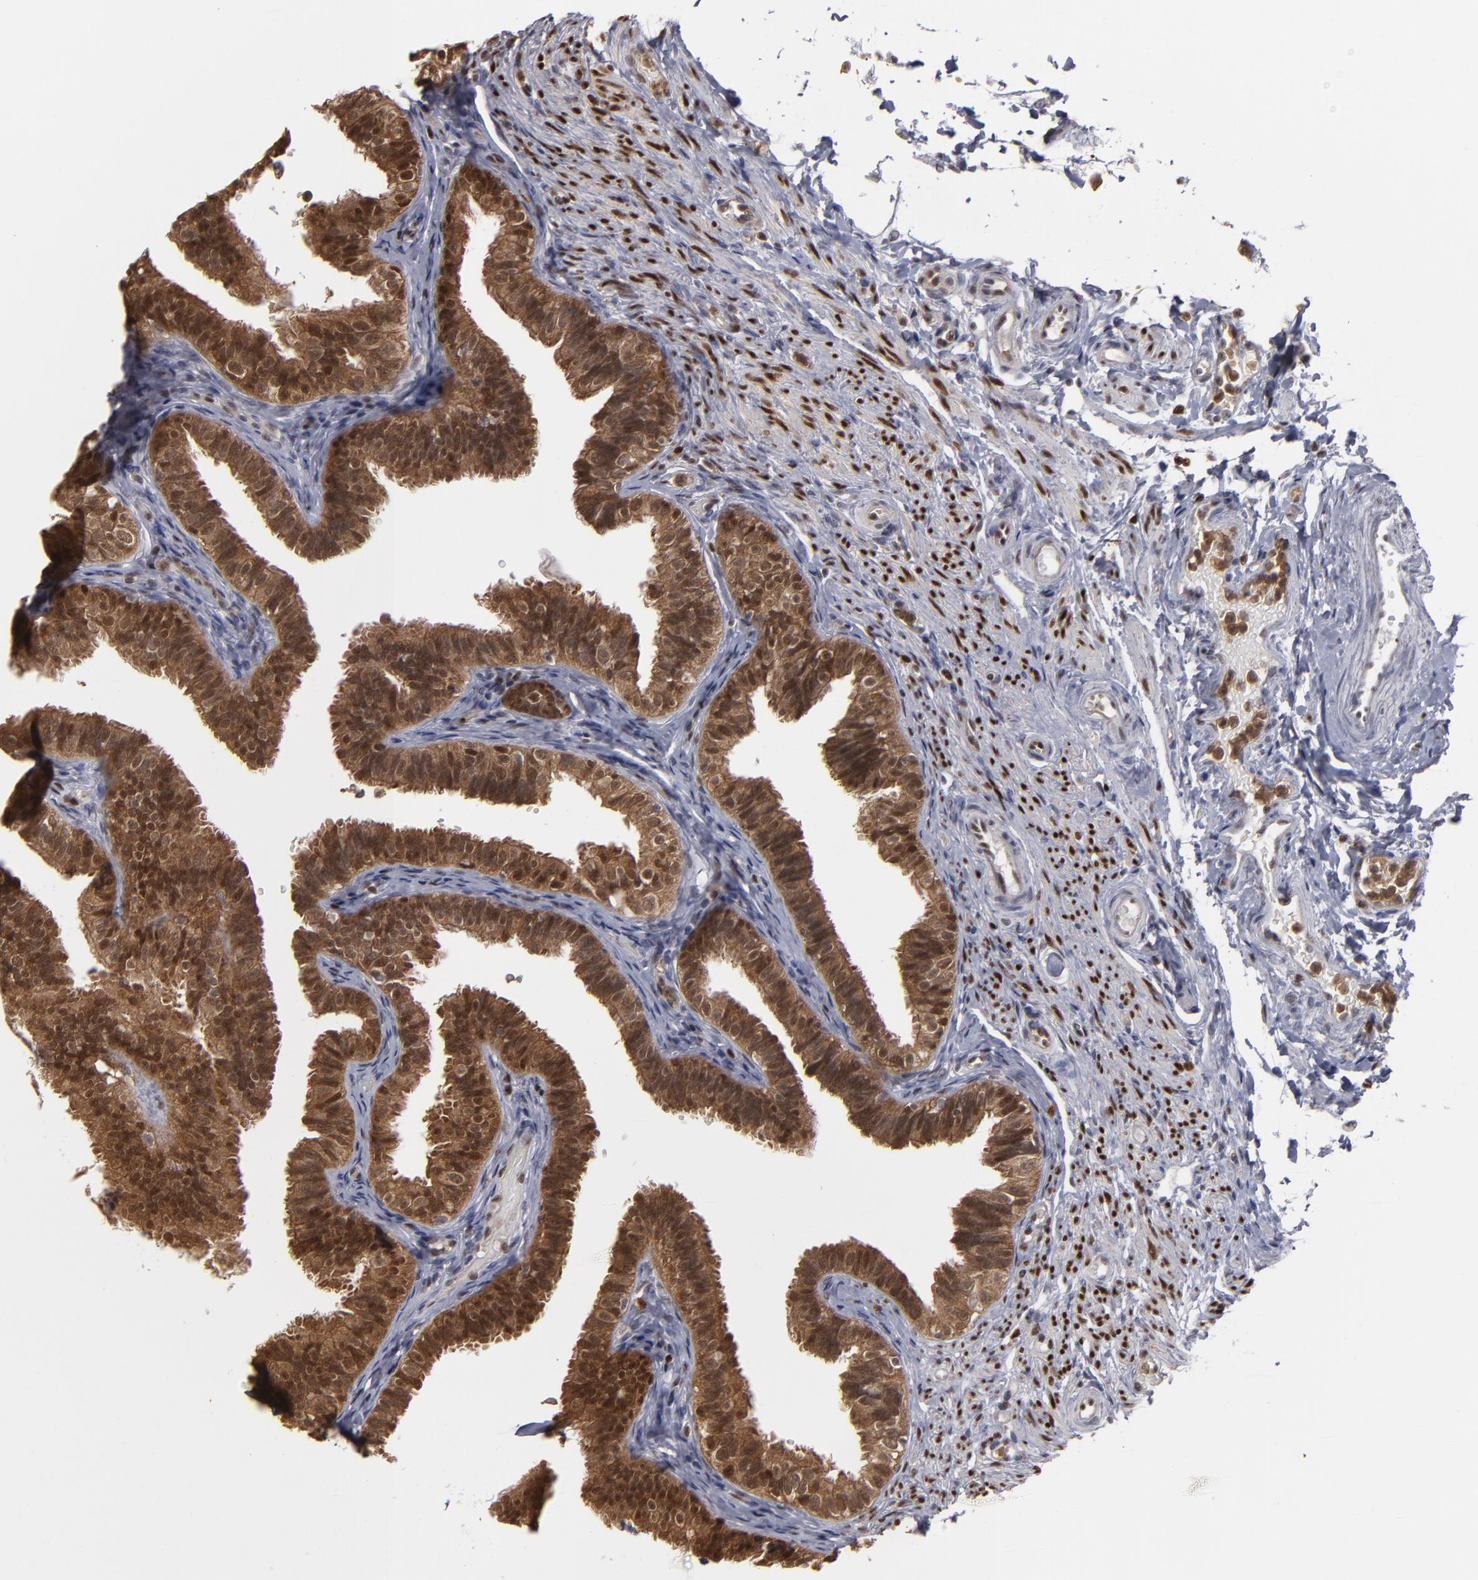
{"staining": {"intensity": "strong", "quantity": ">75%", "location": "cytoplasmic/membranous,nuclear"}, "tissue": "fallopian tube", "cell_type": "Glandular cells", "image_type": "normal", "snomed": [{"axis": "morphology", "description": "Normal tissue, NOS"}, {"axis": "morphology", "description": "Dermoid, NOS"}, {"axis": "topography", "description": "Fallopian tube"}], "caption": "Glandular cells show high levels of strong cytoplasmic/membranous,nuclear positivity in approximately >75% of cells in unremarkable human fallopian tube.", "gene": "GSR", "patient": {"sex": "female", "age": 33}}